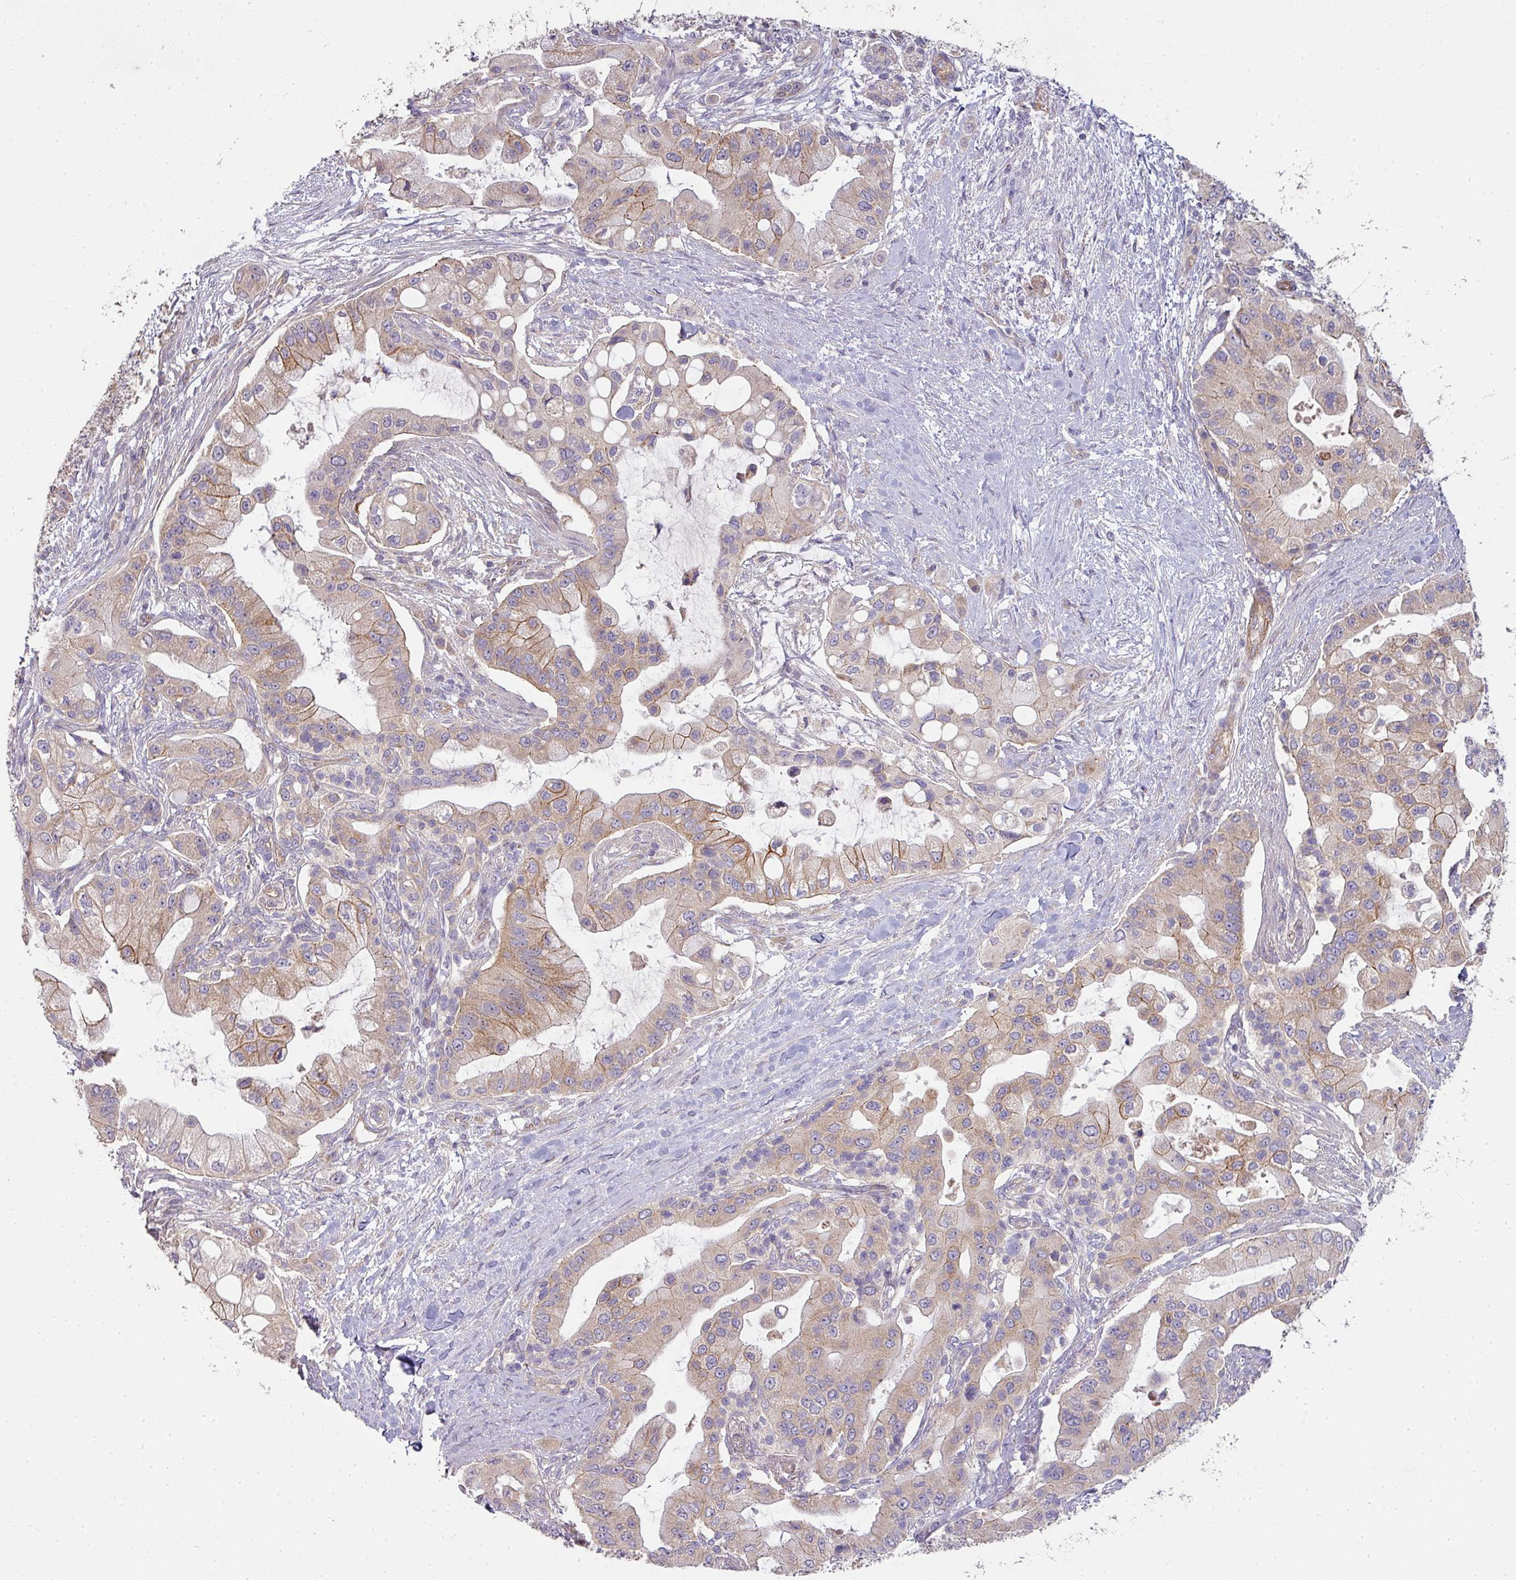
{"staining": {"intensity": "moderate", "quantity": "<25%", "location": "cytoplasmic/membranous"}, "tissue": "pancreatic cancer", "cell_type": "Tumor cells", "image_type": "cancer", "snomed": [{"axis": "morphology", "description": "Adenocarcinoma, NOS"}, {"axis": "topography", "description": "Pancreas"}], "caption": "The histopathology image shows immunohistochemical staining of pancreatic adenocarcinoma. There is moderate cytoplasmic/membranous staining is appreciated in about <25% of tumor cells. The staining is performed using DAB (3,3'-diaminobenzidine) brown chromogen to label protein expression. The nuclei are counter-stained blue using hematoxylin.", "gene": "PCDH1", "patient": {"sex": "male", "age": 57}}